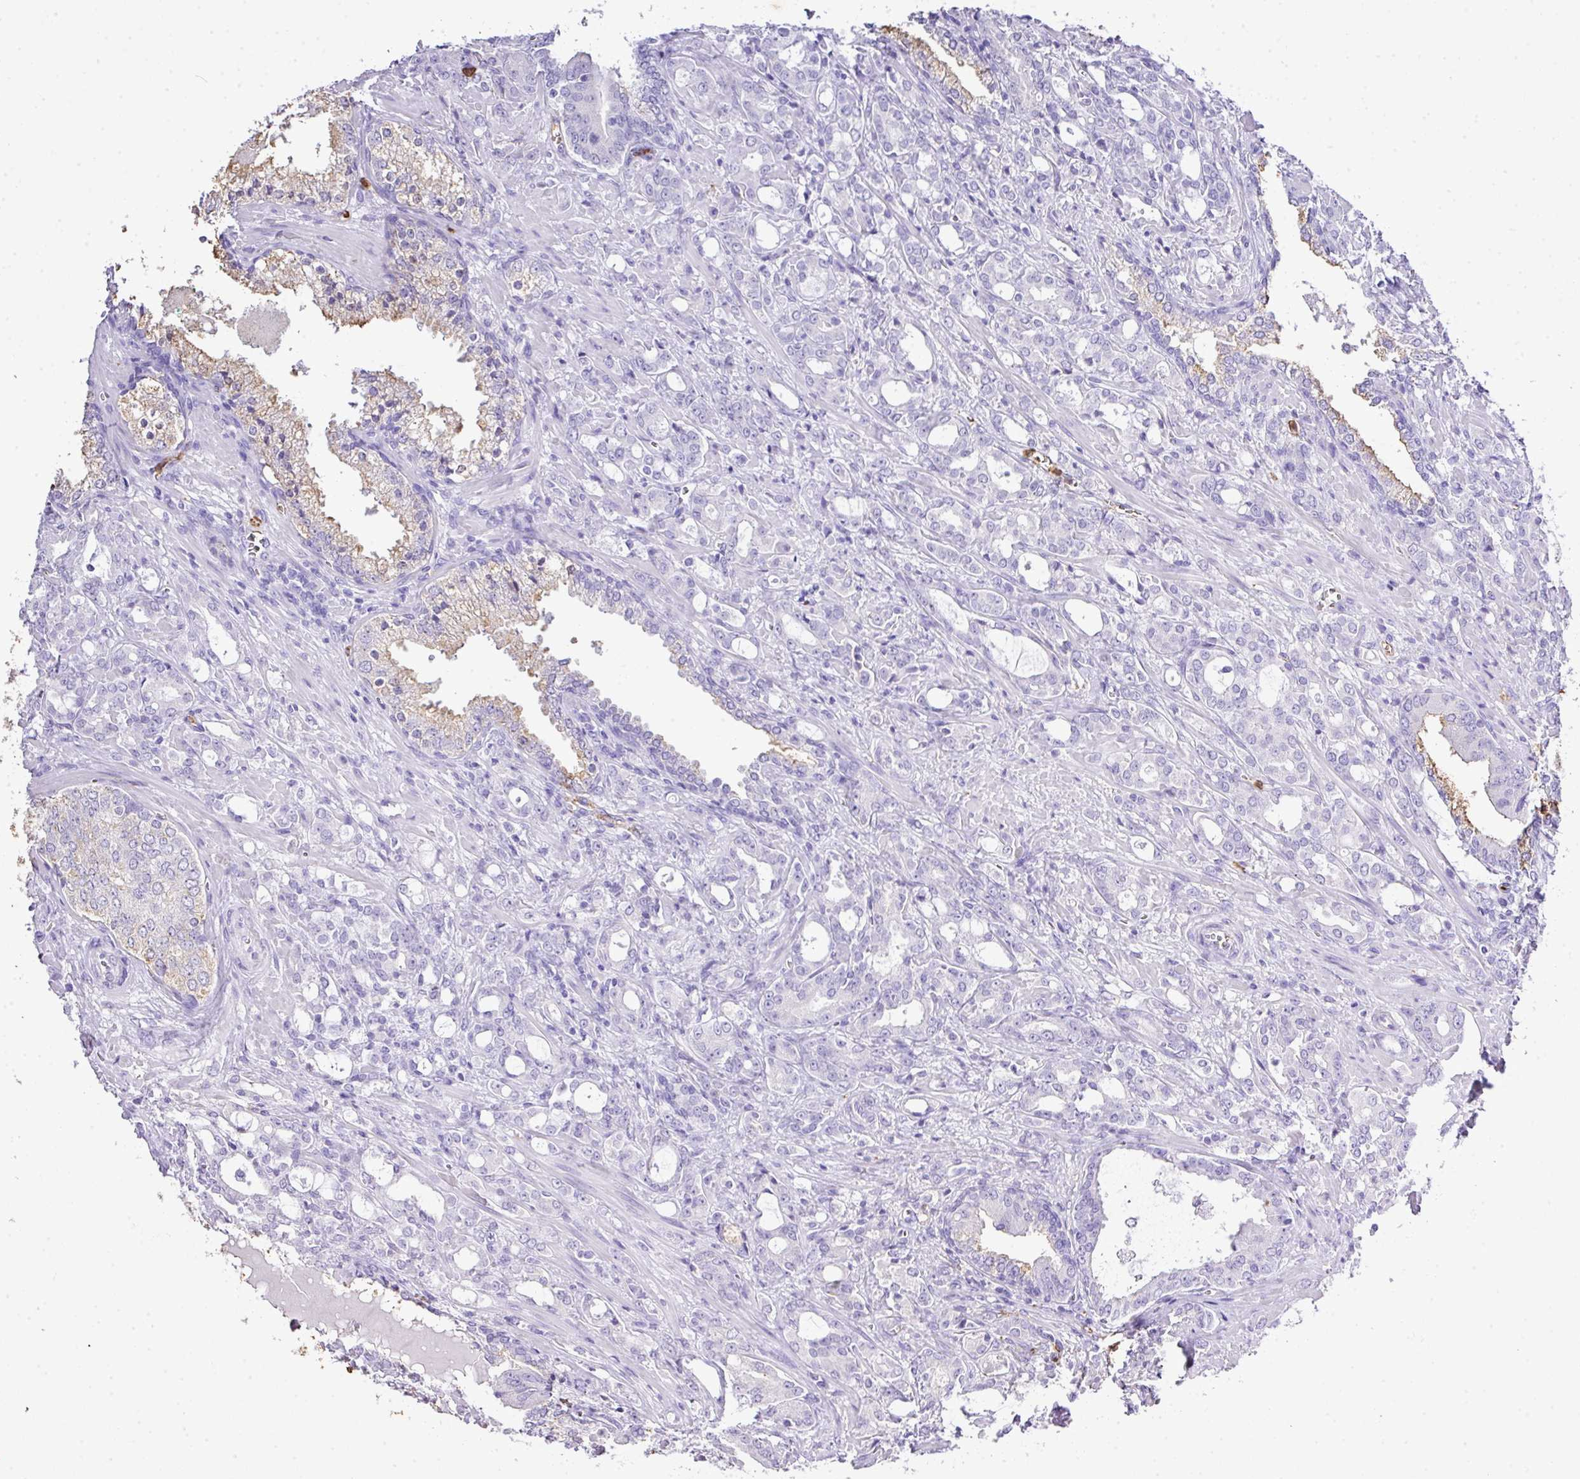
{"staining": {"intensity": "moderate", "quantity": "<25%", "location": "cytoplasmic/membranous"}, "tissue": "prostate cancer", "cell_type": "Tumor cells", "image_type": "cancer", "snomed": [{"axis": "morphology", "description": "Adenocarcinoma, High grade"}, {"axis": "topography", "description": "Prostate"}], "caption": "Immunohistochemistry (DAB) staining of high-grade adenocarcinoma (prostate) exhibits moderate cytoplasmic/membranous protein positivity in about <25% of tumor cells. The protein is stained brown, and the nuclei are stained in blue (DAB IHC with brightfield microscopy, high magnification).", "gene": "KCNJ11", "patient": {"sex": "male", "age": 72}}